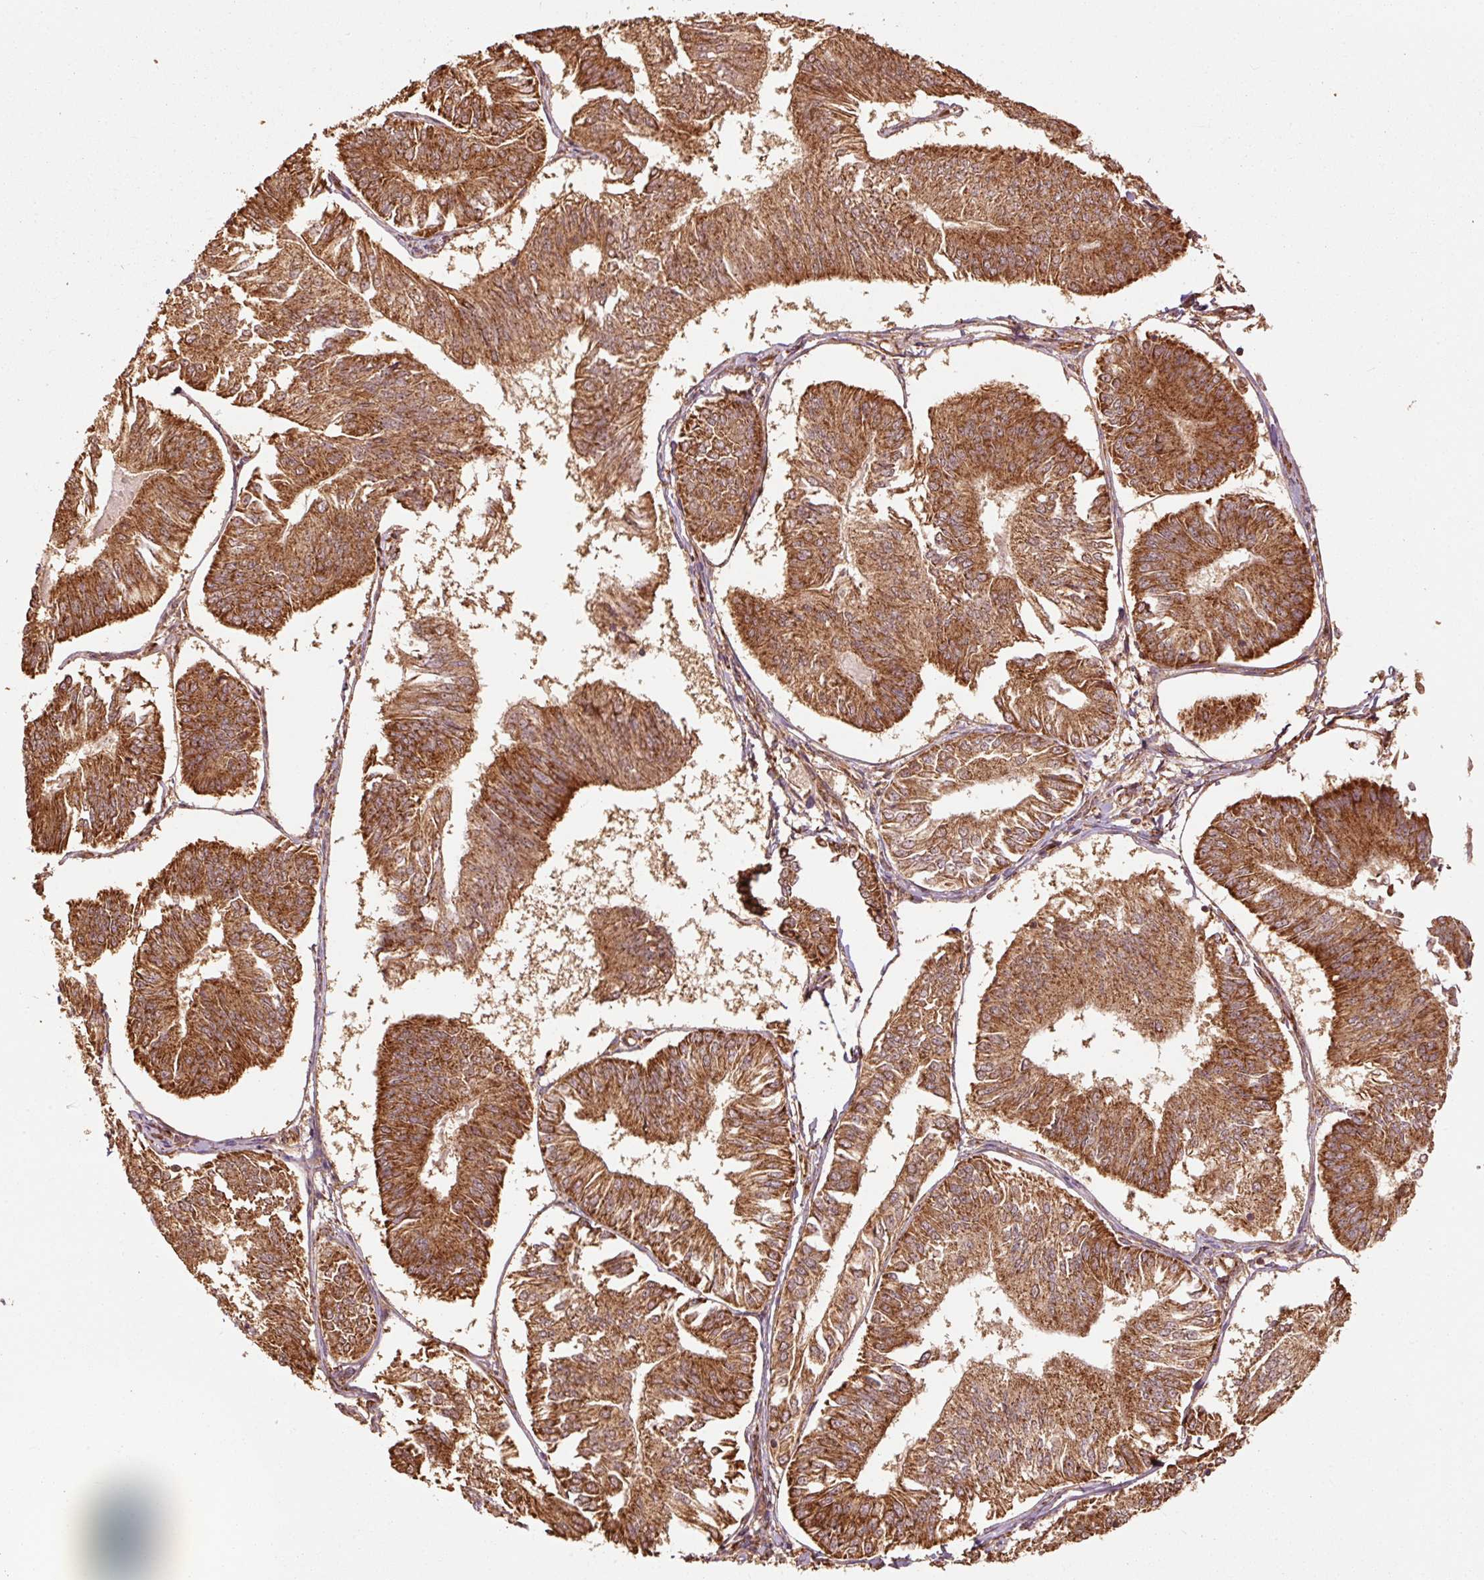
{"staining": {"intensity": "strong", "quantity": ">75%", "location": "cytoplasmic/membranous"}, "tissue": "endometrial cancer", "cell_type": "Tumor cells", "image_type": "cancer", "snomed": [{"axis": "morphology", "description": "Adenocarcinoma, NOS"}, {"axis": "topography", "description": "Endometrium"}], "caption": "Human endometrial cancer stained with a protein marker displays strong staining in tumor cells.", "gene": "MRPL16", "patient": {"sex": "female", "age": 58}}